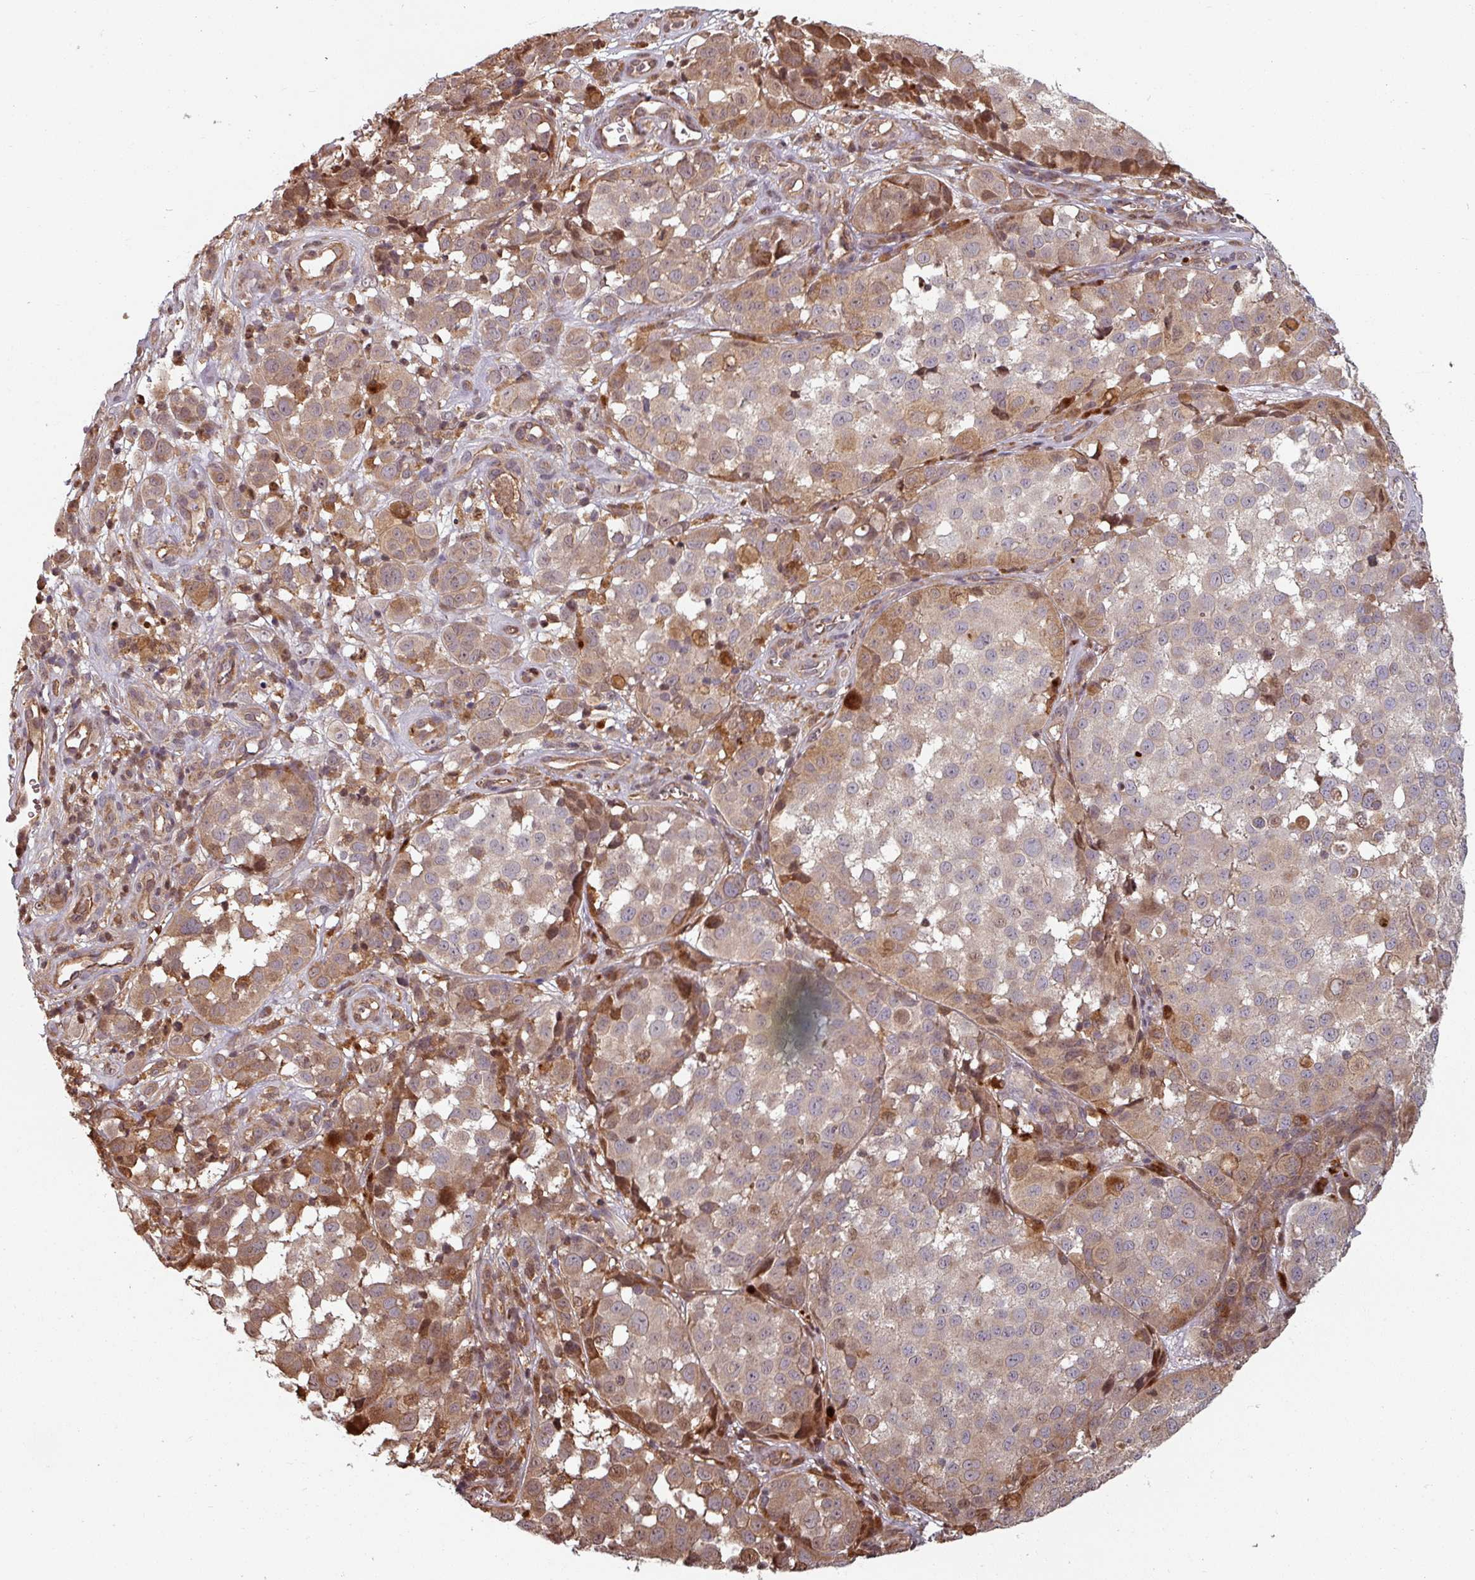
{"staining": {"intensity": "moderate", "quantity": "25%-75%", "location": "cytoplasmic/membranous"}, "tissue": "melanoma", "cell_type": "Tumor cells", "image_type": "cancer", "snomed": [{"axis": "morphology", "description": "Malignant melanoma, NOS"}, {"axis": "topography", "description": "Skin"}], "caption": "Malignant melanoma stained with a protein marker shows moderate staining in tumor cells.", "gene": "EID1", "patient": {"sex": "male", "age": 64}}